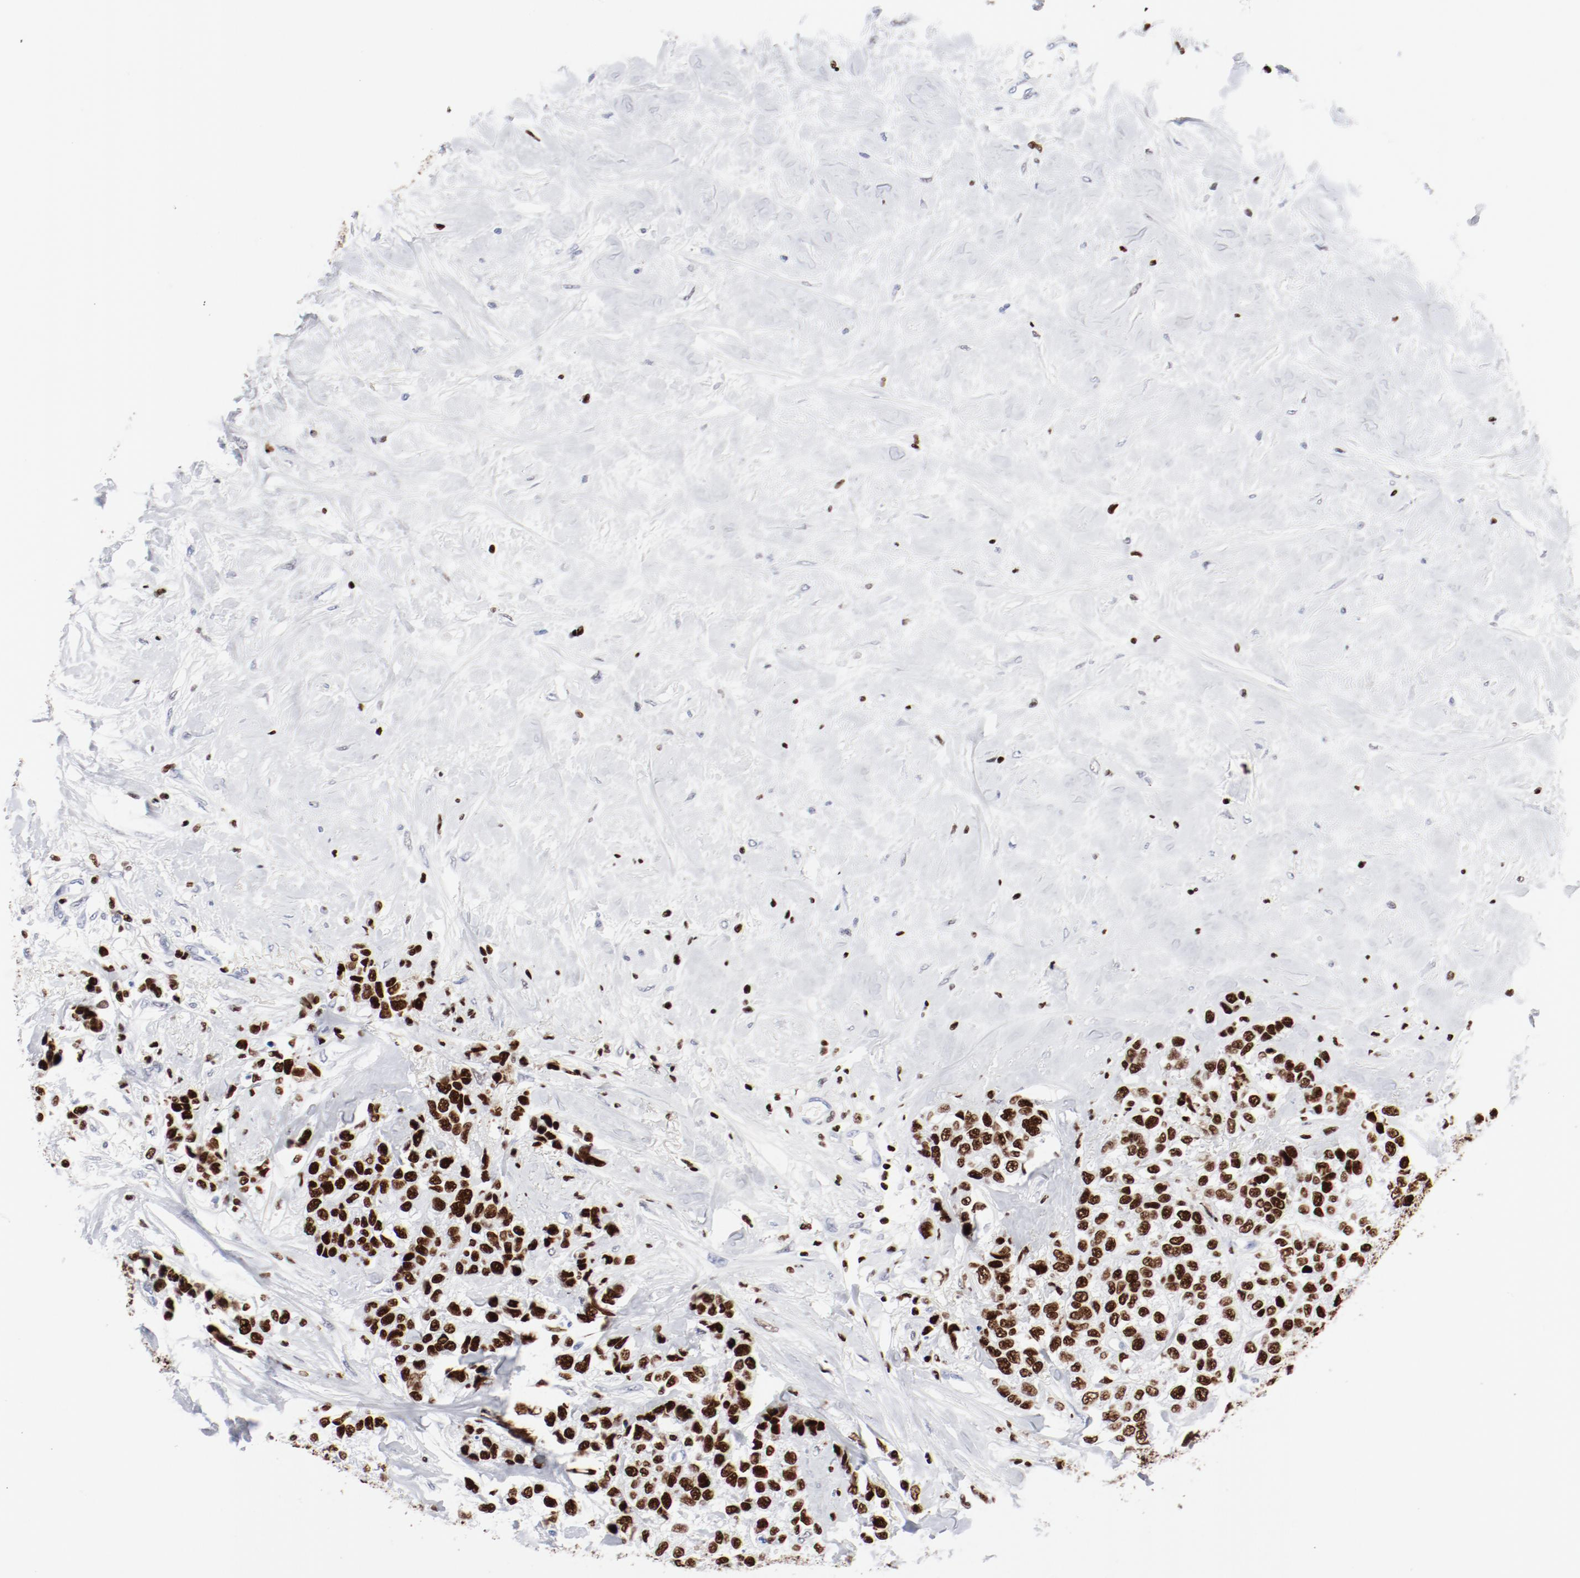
{"staining": {"intensity": "strong", "quantity": ">75%", "location": "nuclear"}, "tissue": "breast cancer", "cell_type": "Tumor cells", "image_type": "cancer", "snomed": [{"axis": "morphology", "description": "Duct carcinoma"}, {"axis": "topography", "description": "Breast"}], "caption": "Tumor cells demonstrate high levels of strong nuclear positivity in approximately >75% of cells in human infiltrating ductal carcinoma (breast). Nuclei are stained in blue.", "gene": "SMARCC2", "patient": {"sex": "female", "age": 51}}